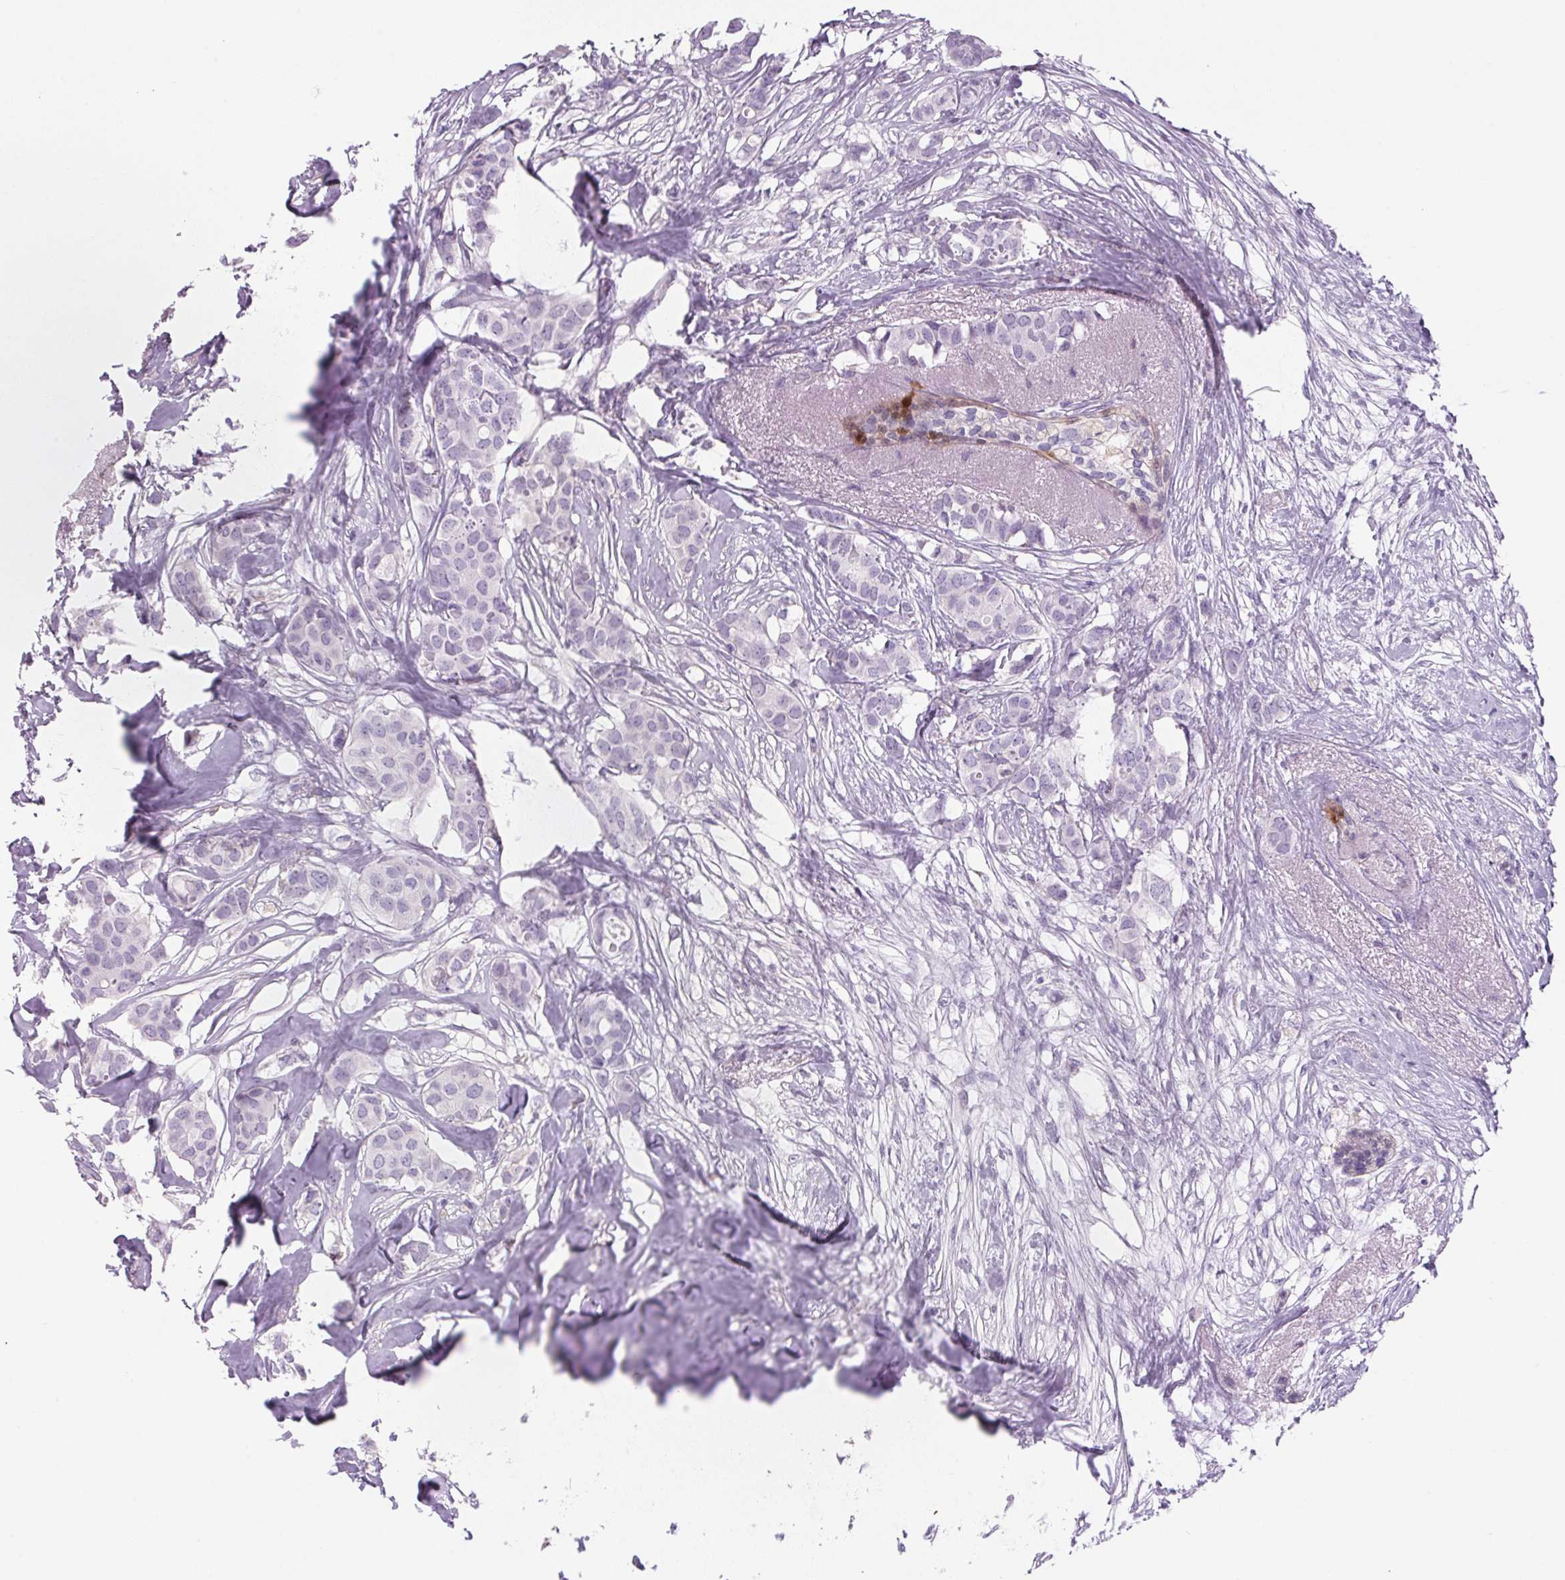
{"staining": {"intensity": "negative", "quantity": "none", "location": "none"}, "tissue": "breast cancer", "cell_type": "Tumor cells", "image_type": "cancer", "snomed": [{"axis": "morphology", "description": "Duct carcinoma"}, {"axis": "topography", "description": "Breast"}], "caption": "This is an immunohistochemistry (IHC) image of human breast cancer. There is no positivity in tumor cells.", "gene": "S100A2", "patient": {"sex": "female", "age": 62}}